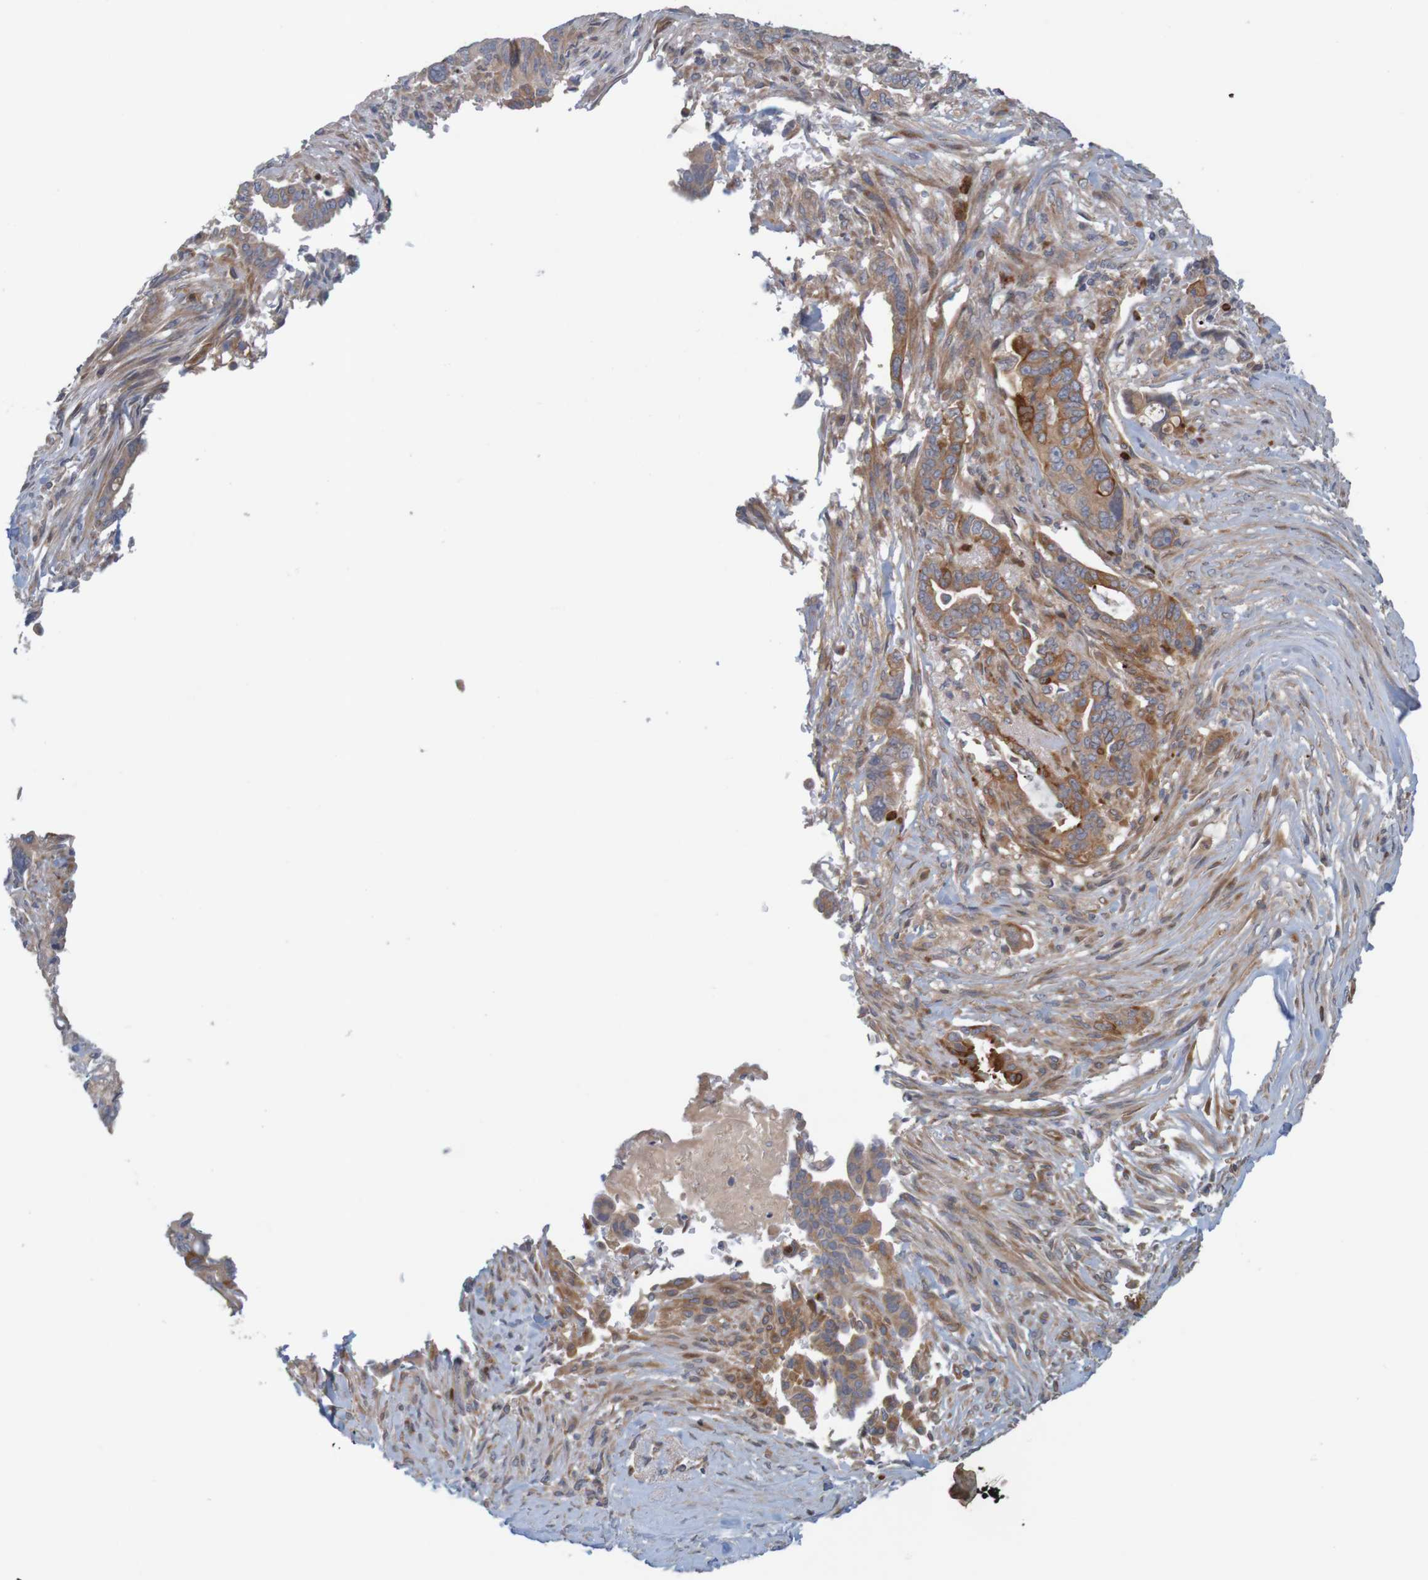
{"staining": {"intensity": "weak", "quantity": ">75%", "location": "cytoplasmic/membranous"}, "tissue": "pancreatic cancer", "cell_type": "Tumor cells", "image_type": "cancer", "snomed": [{"axis": "morphology", "description": "Adenocarcinoma, NOS"}, {"axis": "topography", "description": "Pancreas"}], "caption": "A brown stain shows weak cytoplasmic/membranous expression of a protein in pancreatic adenocarcinoma tumor cells.", "gene": "KRT23", "patient": {"sex": "male", "age": 70}}